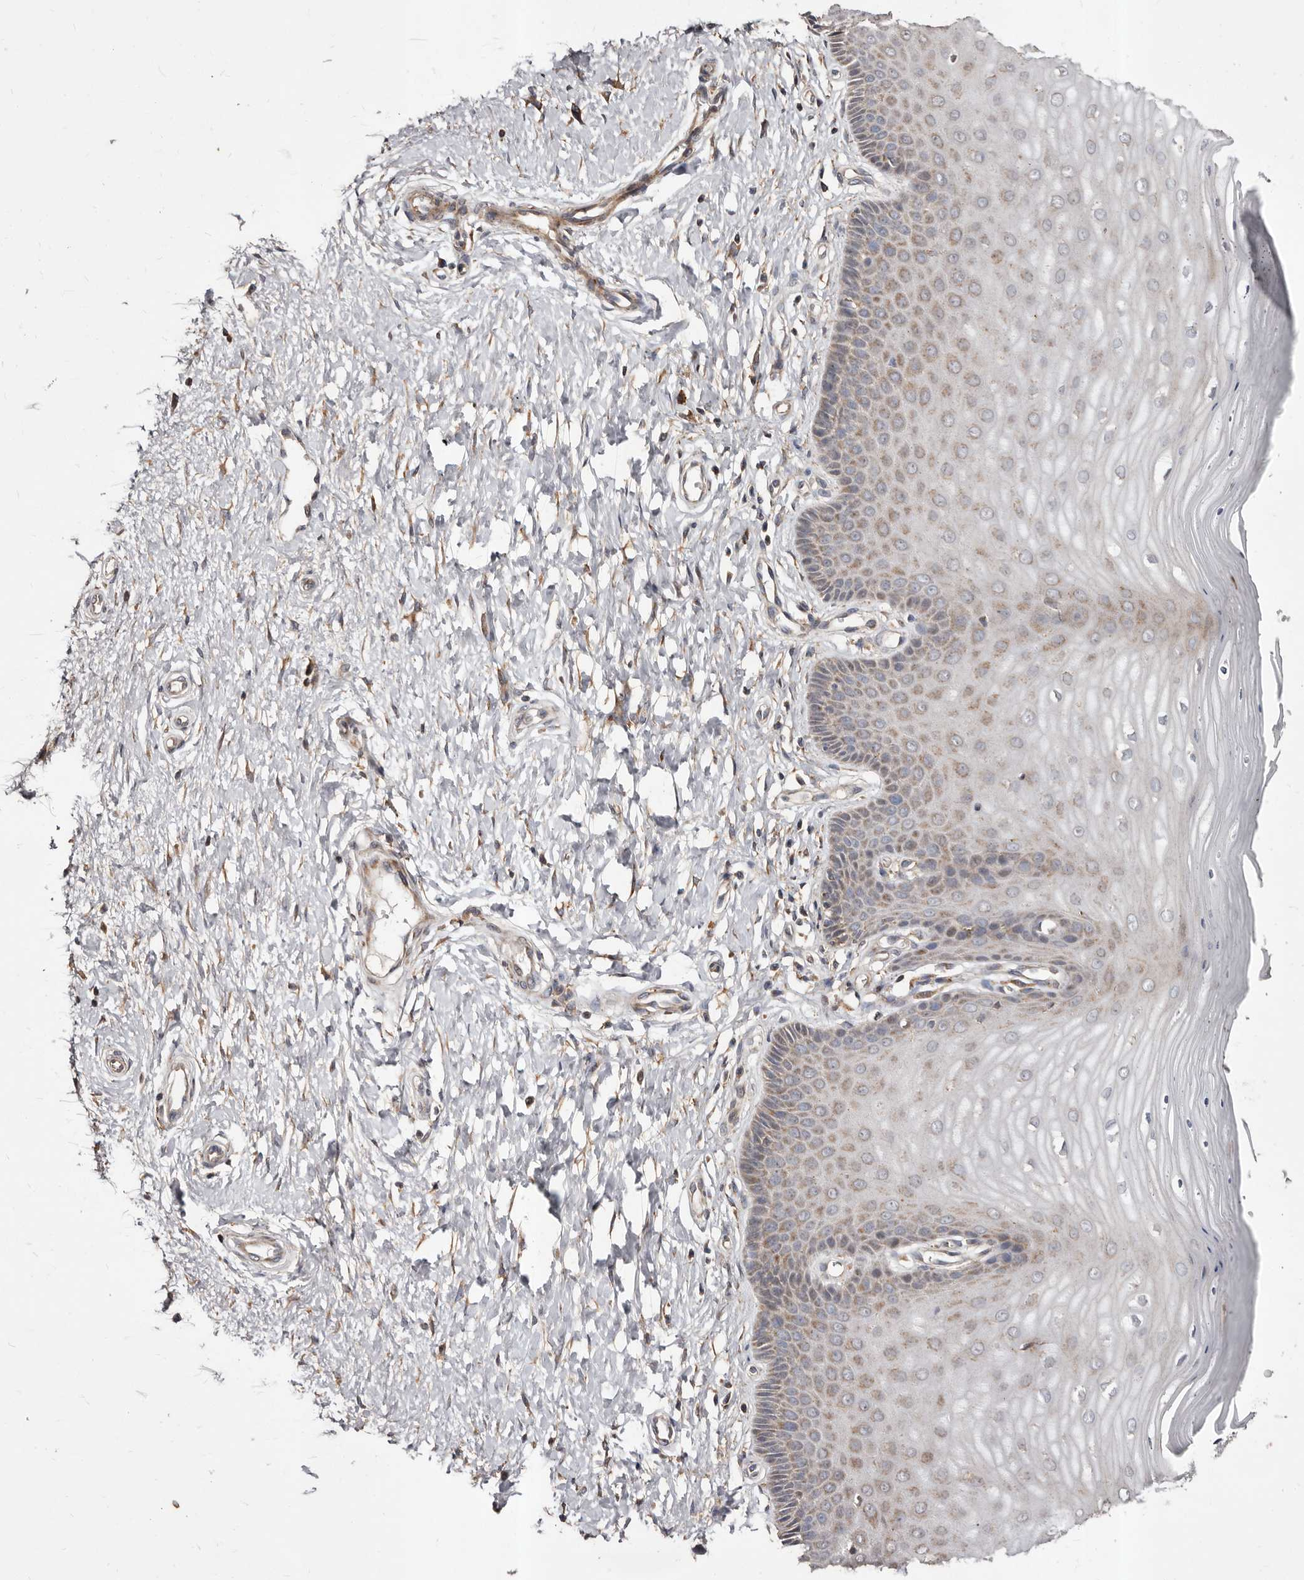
{"staining": {"intensity": "moderate", "quantity": "25%-75%", "location": "cytoplasmic/membranous"}, "tissue": "cervix", "cell_type": "Glandular cells", "image_type": "normal", "snomed": [{"axis": "morphology", "description": "Normal tissue, NOS"}, {"axis": "topography", "description": "Cervix"}], "caption": "Immunohistochemistry (IHC) (DAB) staining of normal human cervix displays moderate cytoplasmic/membranous protein expression in about 25%-75% of glandular cells.", "gene": "STEAP2", "patient": {"sex": "female", "age": 55}}